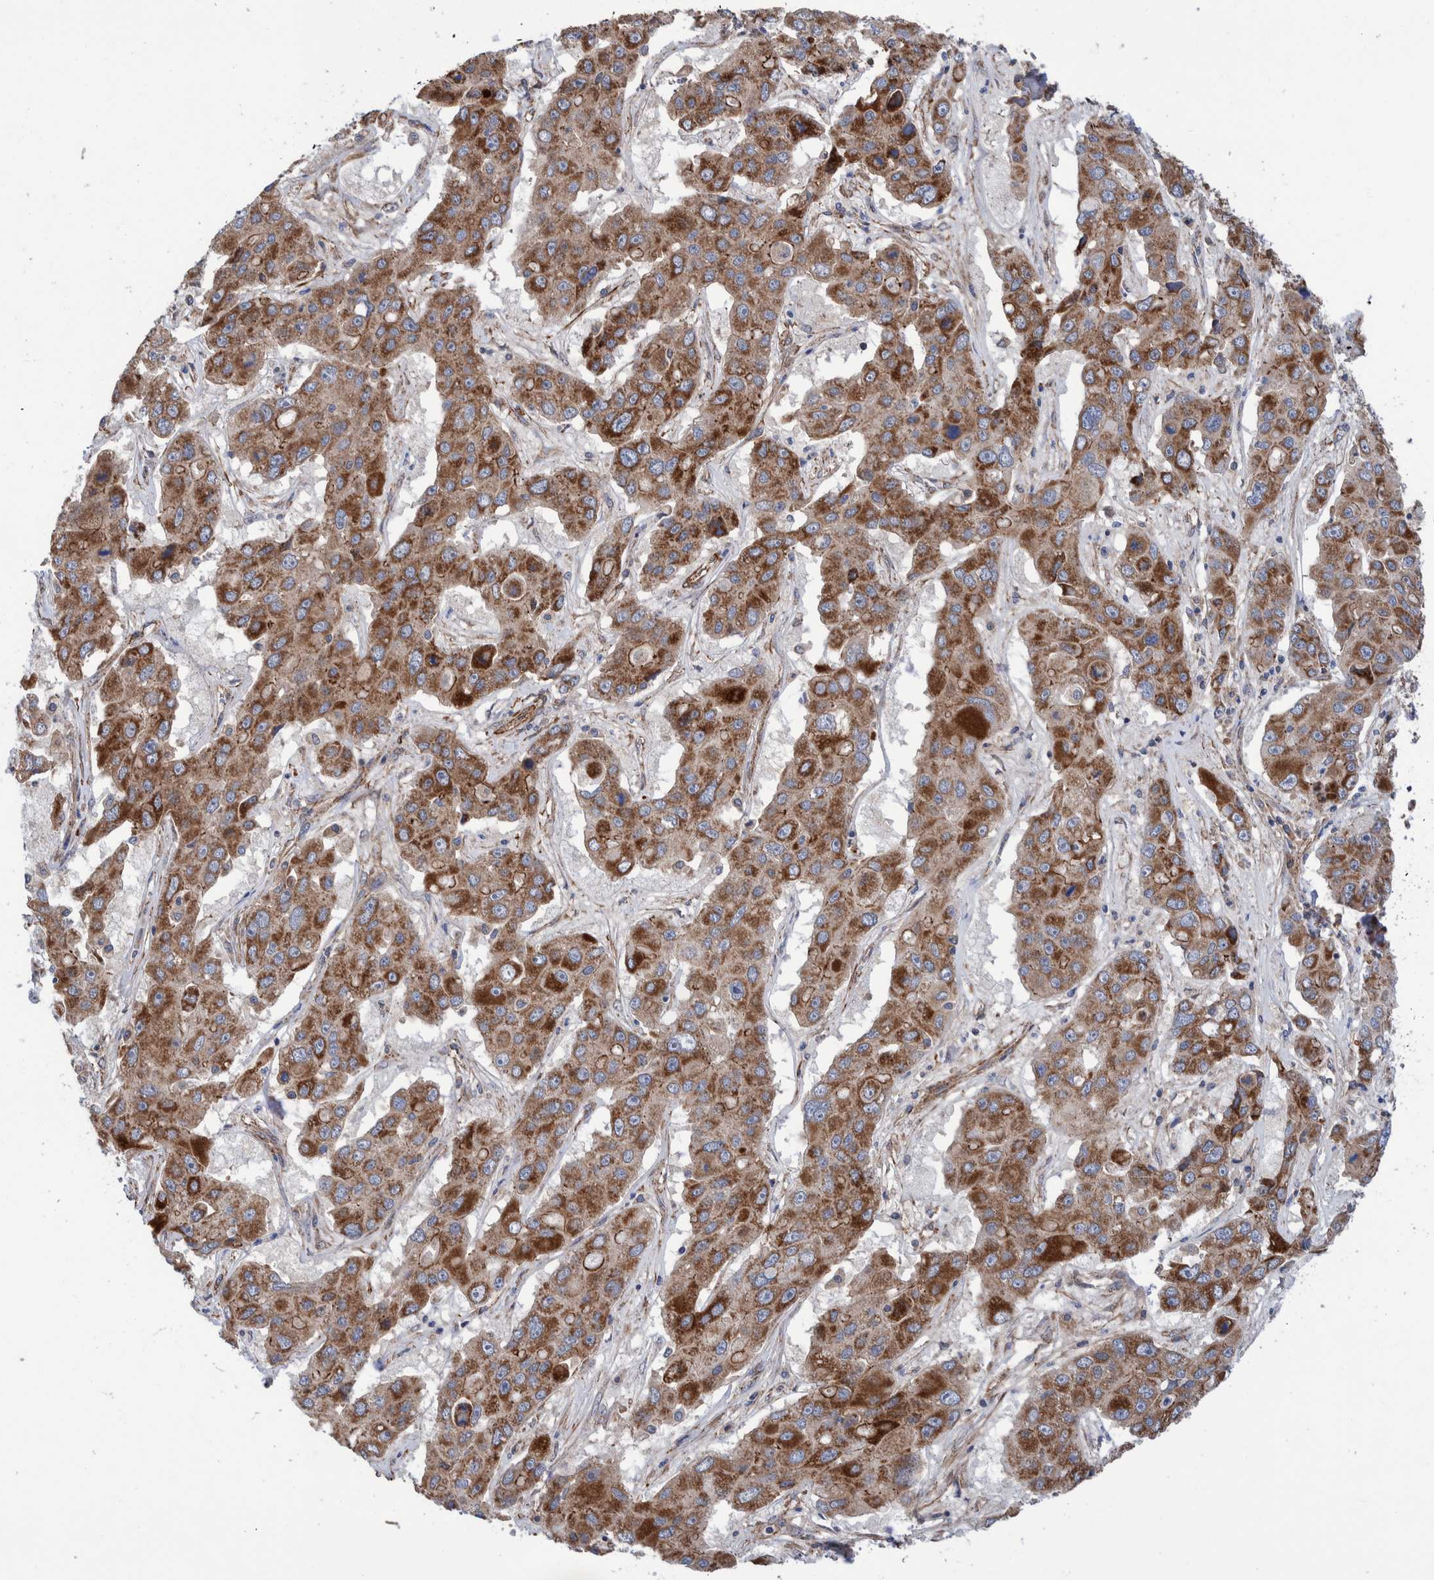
{"staining": {"intensity": "strong", "quantity": "25%-75%", "location": "cytoplasmic/membranous"}, "tissue": "liver cancer", "cell_type": "Tumor cells", "image_type": "cancer", "snomed": [{"axis": "morphology", "description": "Cholangiocarcinoma"}, {"axis": "topography", "description": "Liver"}], "caption": "Immunohistochemical staining of cholangiocarcinoma (liver) reveals strong cytoplasmic/membranous protein expression in about 25%-75% of tumor cells. Immunohistochemistry stains the protein in brown and the nuclei are stained blue.", "gene": "SLC25A10", "patient": {"sex": "male", "age": 67}}